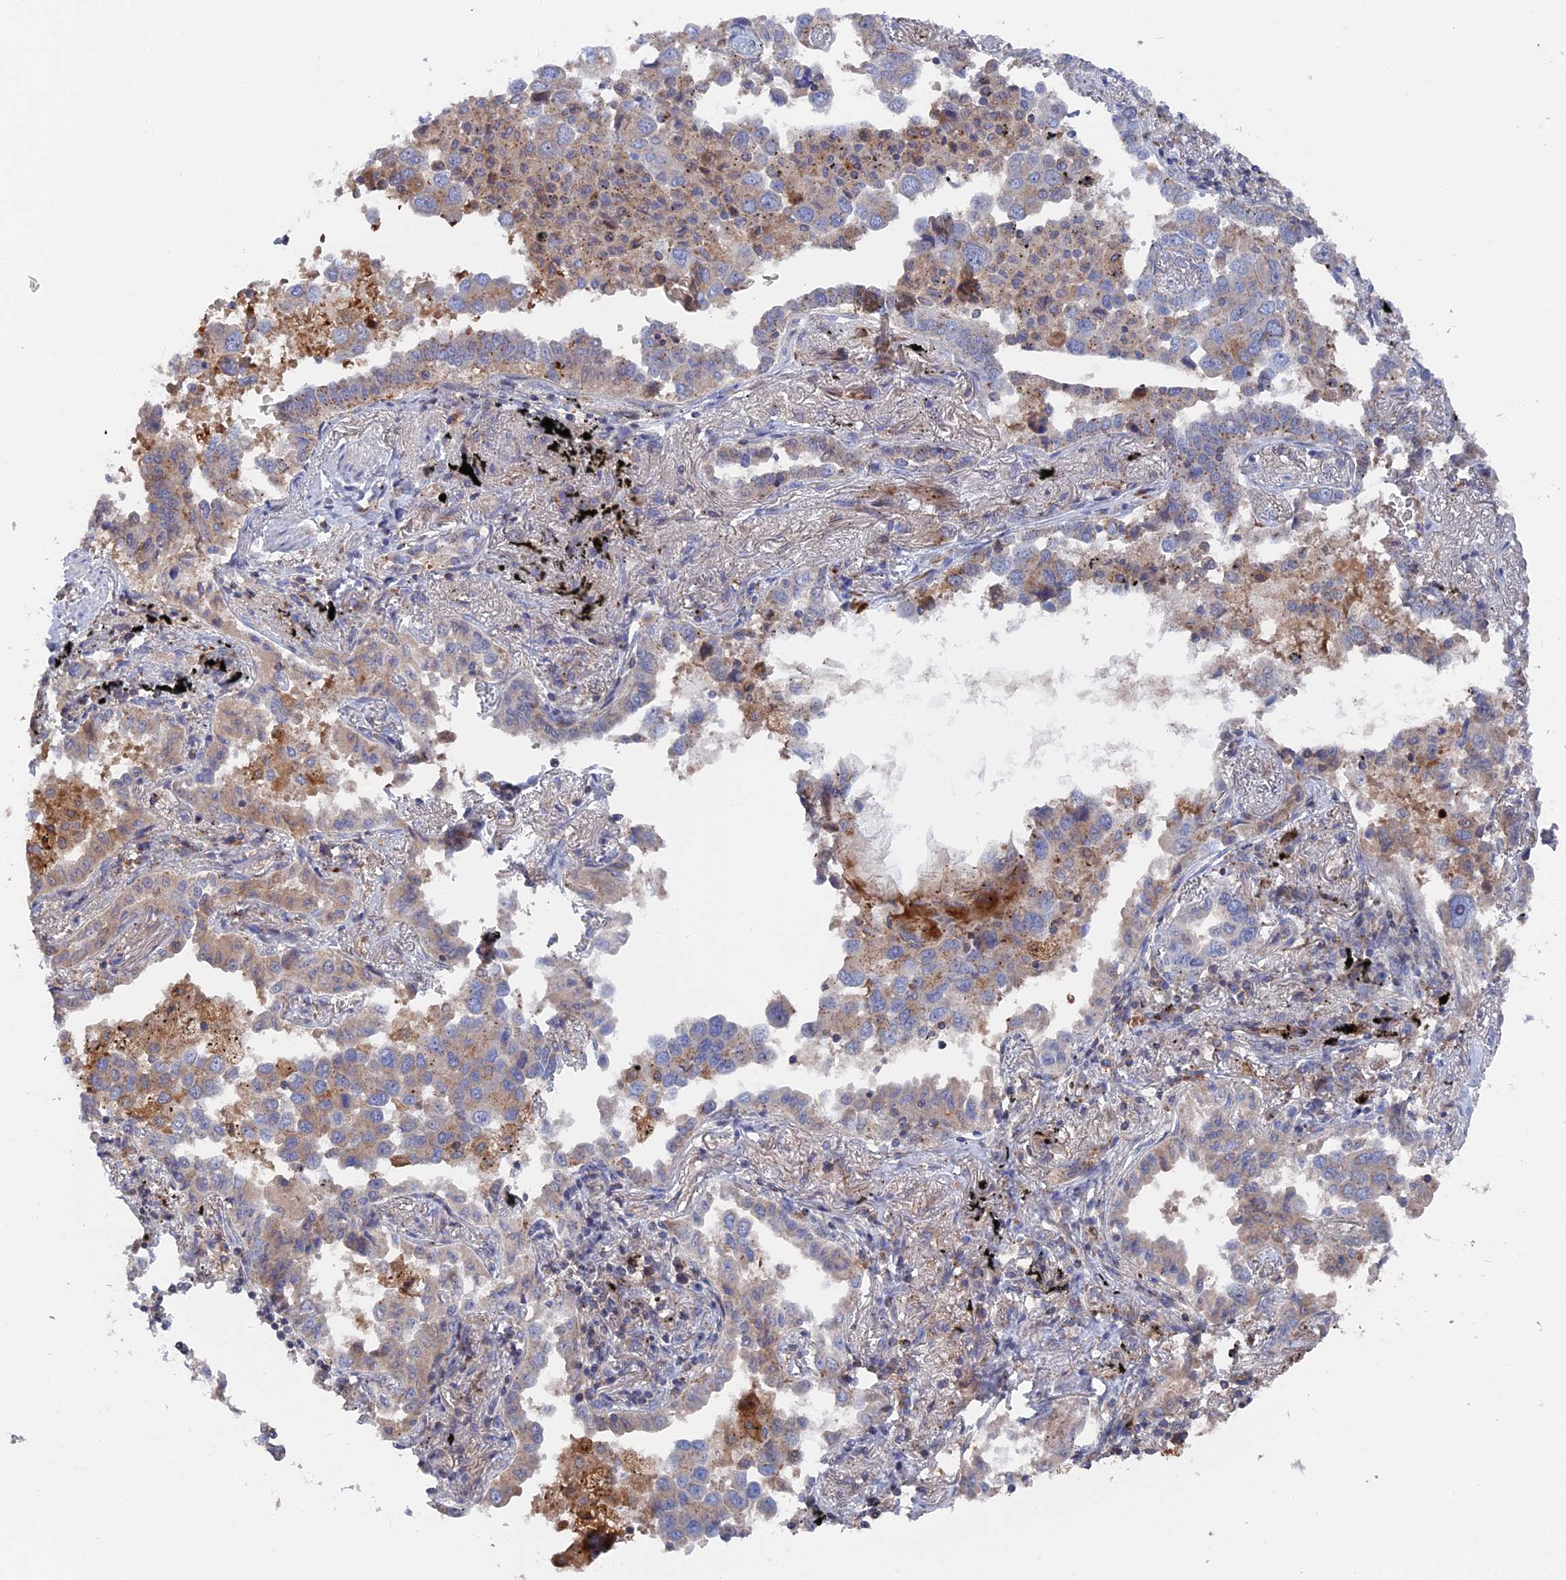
{"staining": {"intensity": "weak", "quantity": "<25%", "location": "cytoplasmic/membranous"}, "tissue": "lung cancer", "cell_type": "Tumor cells", "image_type": "cancer", "snomed": [{"axis": "morphology", "description": "Adenocarcinoma, NOS"}, {"axis": "topography", "description": "Lung"}], "caption": "DAB (3,3'-diaminobenzidine) immunohistochemical staining of lung cancer shows no significant staining in tumor cells. (Brightfield microscopy of DAB IHC at high magnification).", "gene": "SMG9", "patient": {"sex": "male", "age": 67}}